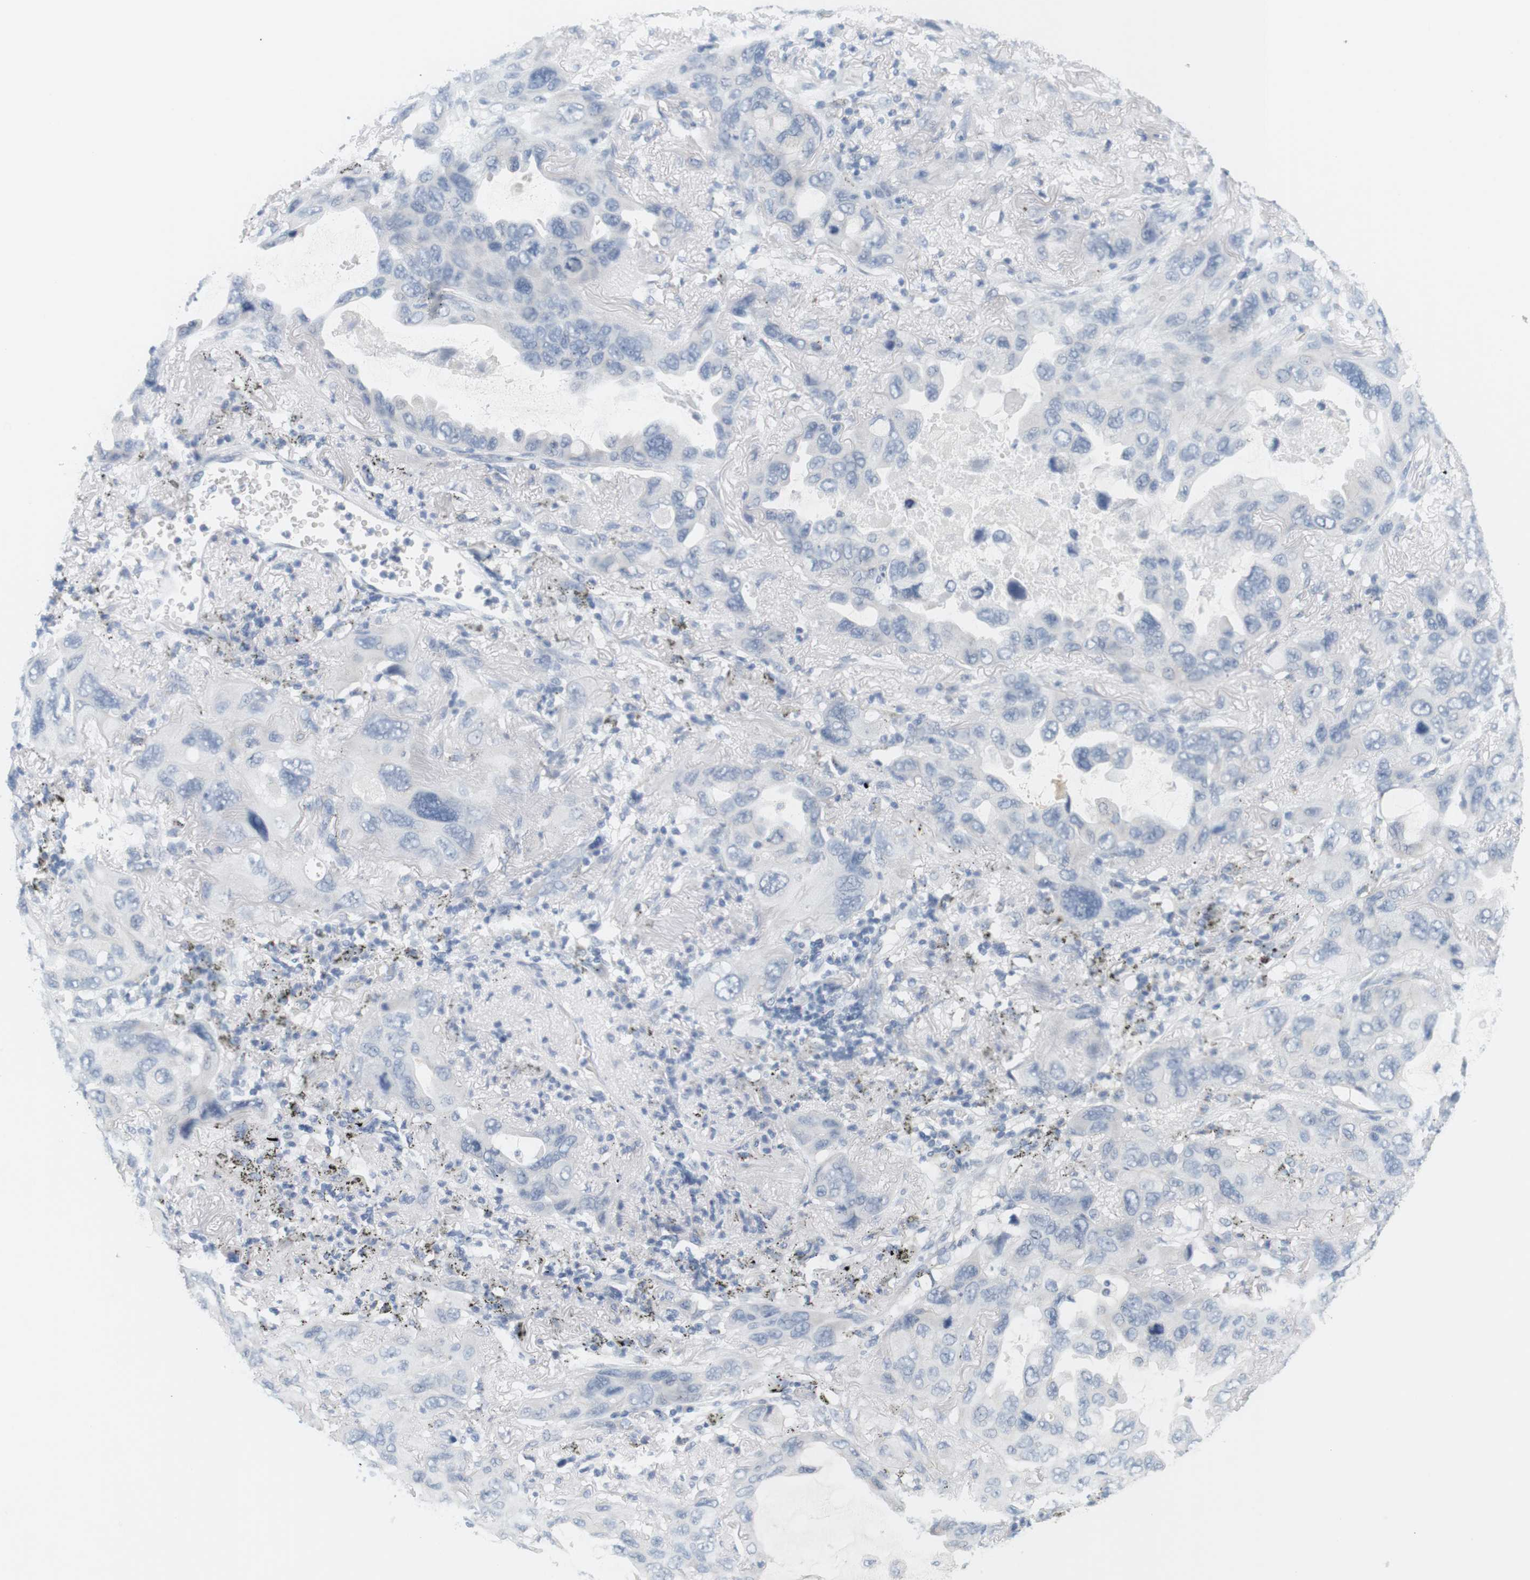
{"staining": {"intensity": "negative", "quantity": "none", "location": "none"}, "tissue": "lung cancer", "cell_type": "Tumor cells", "image_type": "cancer", "snomed": [{"axis": "morphology", "description": "Squamous cell carcinoma, NOS"}, {"axis": "topography", "description": "Lung"}], "caption": "Tumor cells show no significant protein staining in lung cancer (squamous cell carcinoma).", "gene": "OPRM1", "patient": {"sex": "female", "age": 73}}